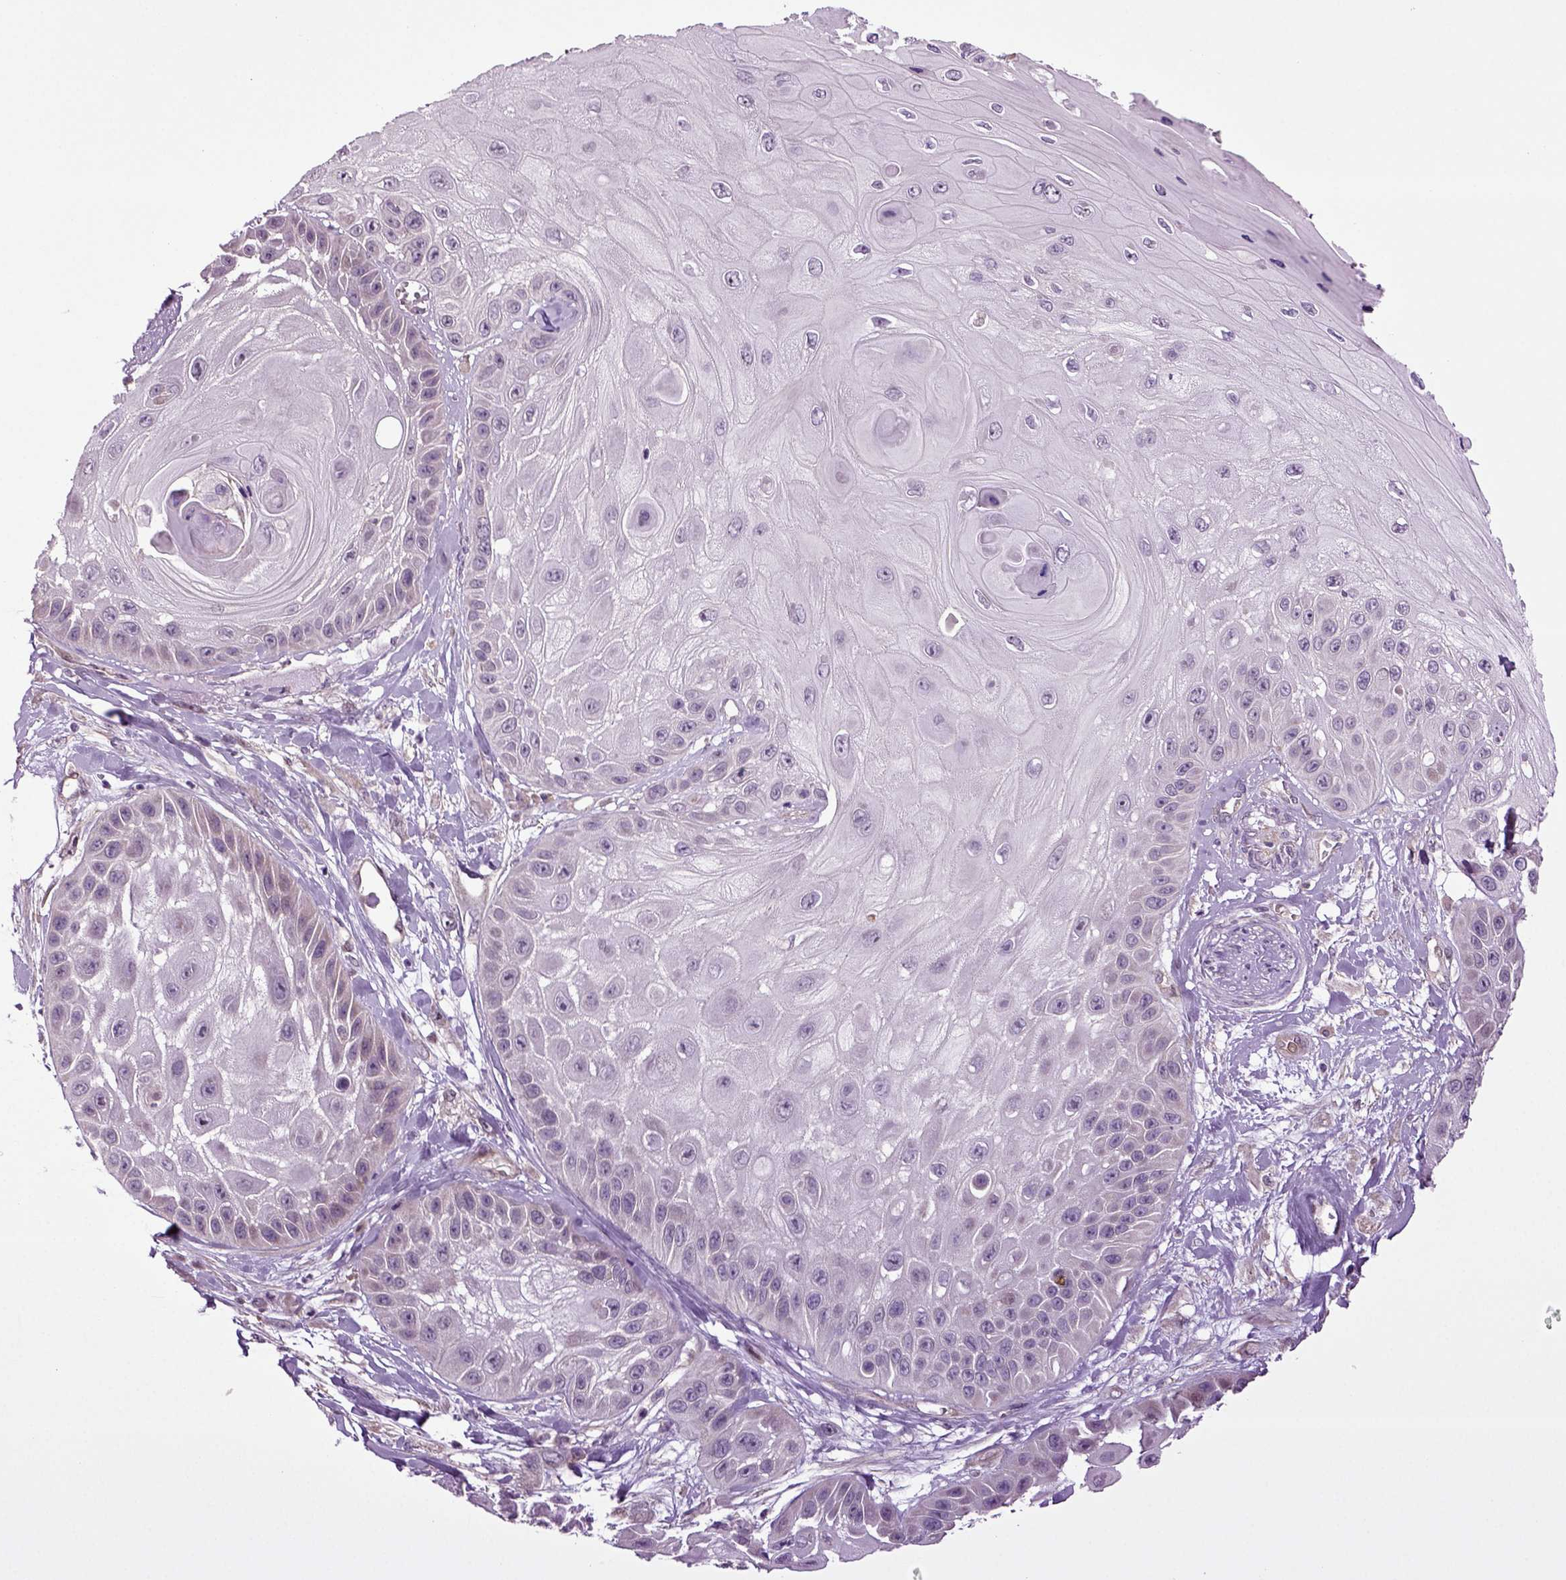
{"staining": {"intensity": "weak", "quantity": "<25%", "location": "cytoplasmic/membranous"}, "tissue": "skin cancer", "cell_type": "Tumor cells", "image_type": "cancer", "snomed": [{"axis": "morphology", "description": "Normal tissue, NOS"}, {"axis": "morphology", "description": "Squamous cell carcinoma, NOS"}, {"axis": "topography", "description": "Skin"}], "caption": "Skin cancer stained for a protein using immunohistochemistry exhibits no positivity tumor cells.", "gene": "HAGHL", "patient": {"sex": "male", "age": 79}}